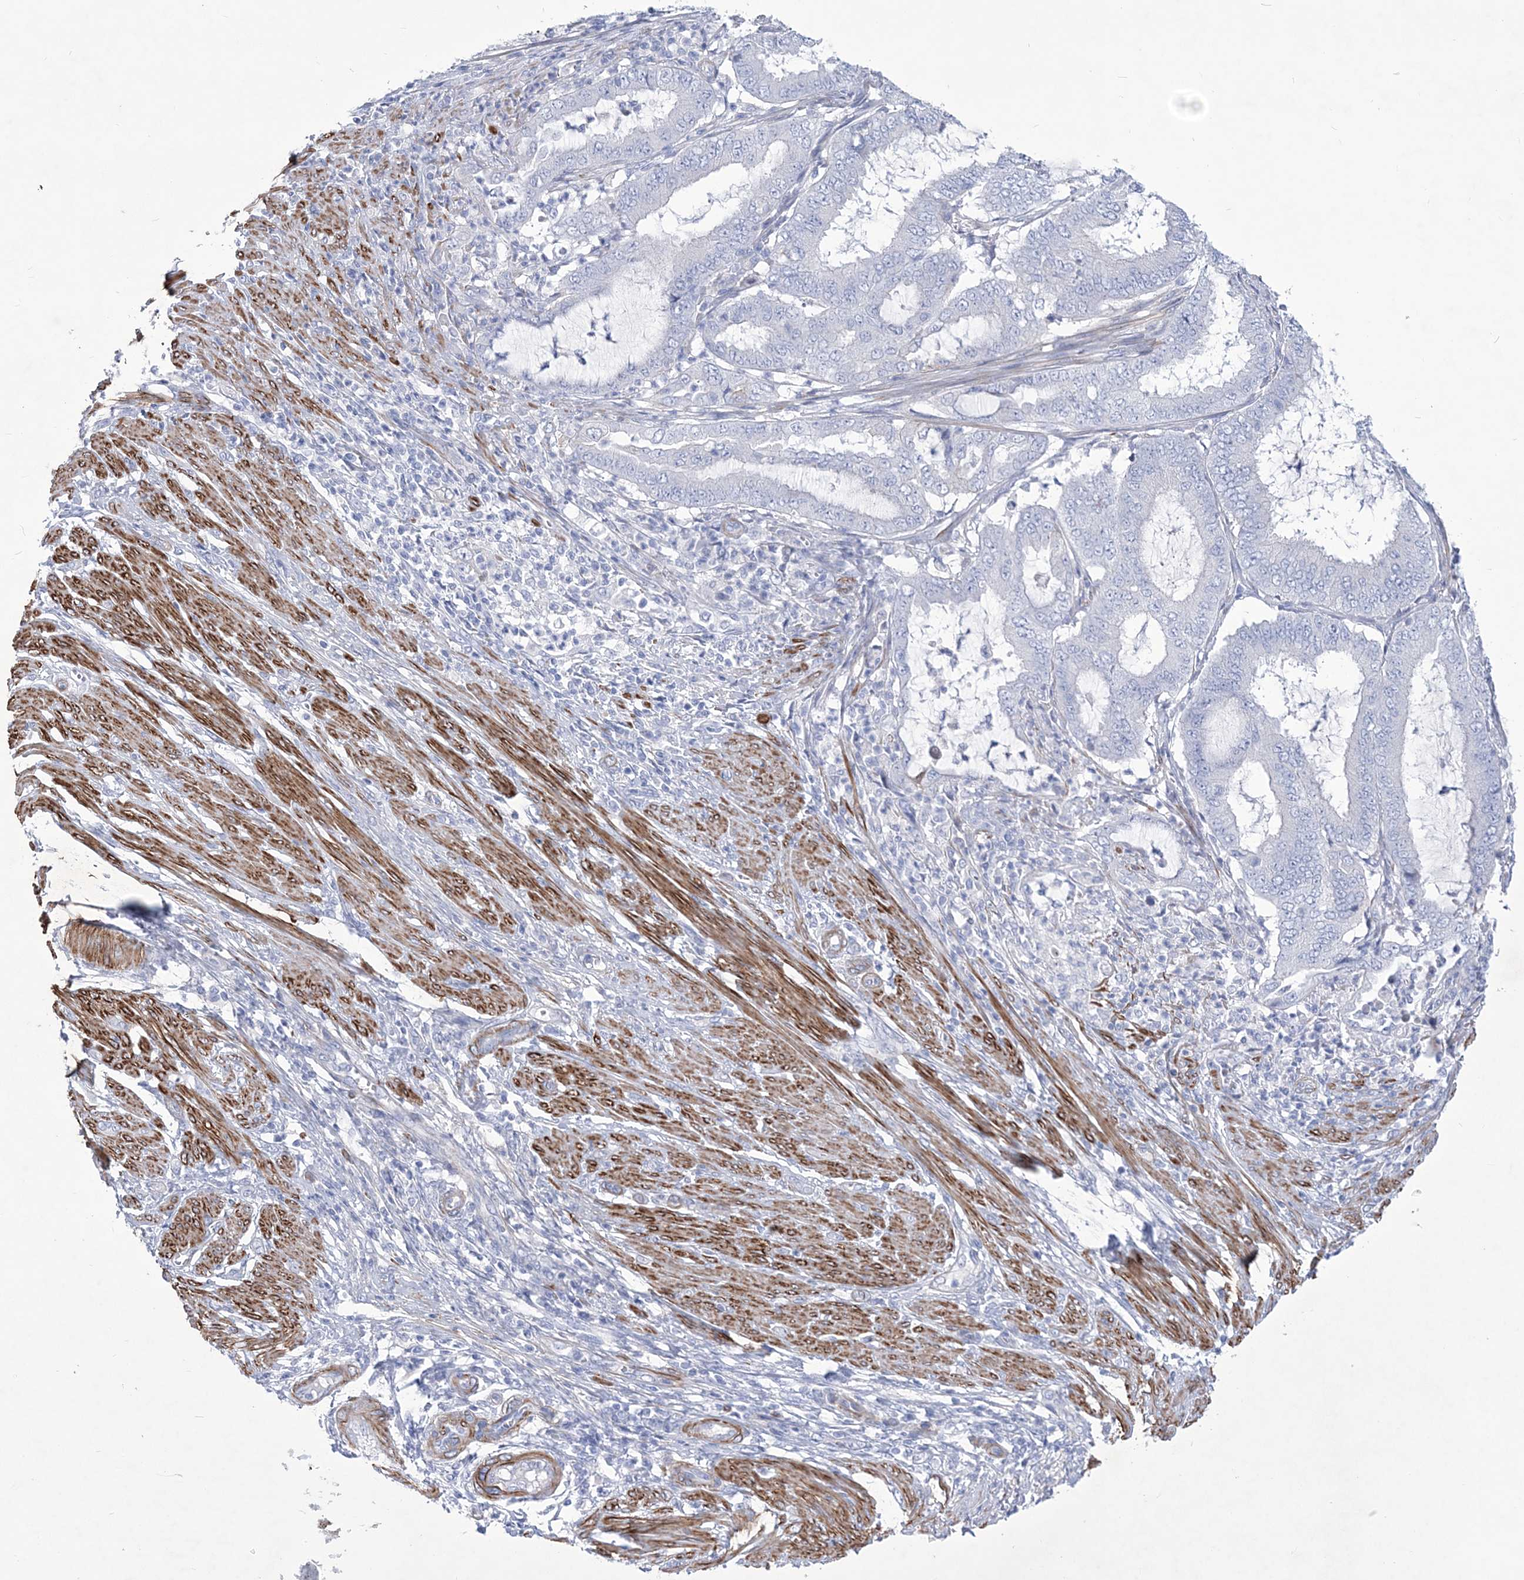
{"staining": {"intensity": "negative", "quantity": "none", "location": "none"}, "tissue": "endometrial cancer", "cell_type": "Tumor cells", "image_type": "cancer", "snomed": [{"axis": "morphology", "description": "Adenocarcinoma, NOS"}, {"axis": "topography", "description": "Endometrium"}], "caption": "DAB (3,3'-diaminobenzidine) immunohistochemical staining of endometrial cancer (adenocarcinoma) displays no significant staining in tumor cells.", "gene": "WDR74", "patient": {"sex": "female", "age": 51}}